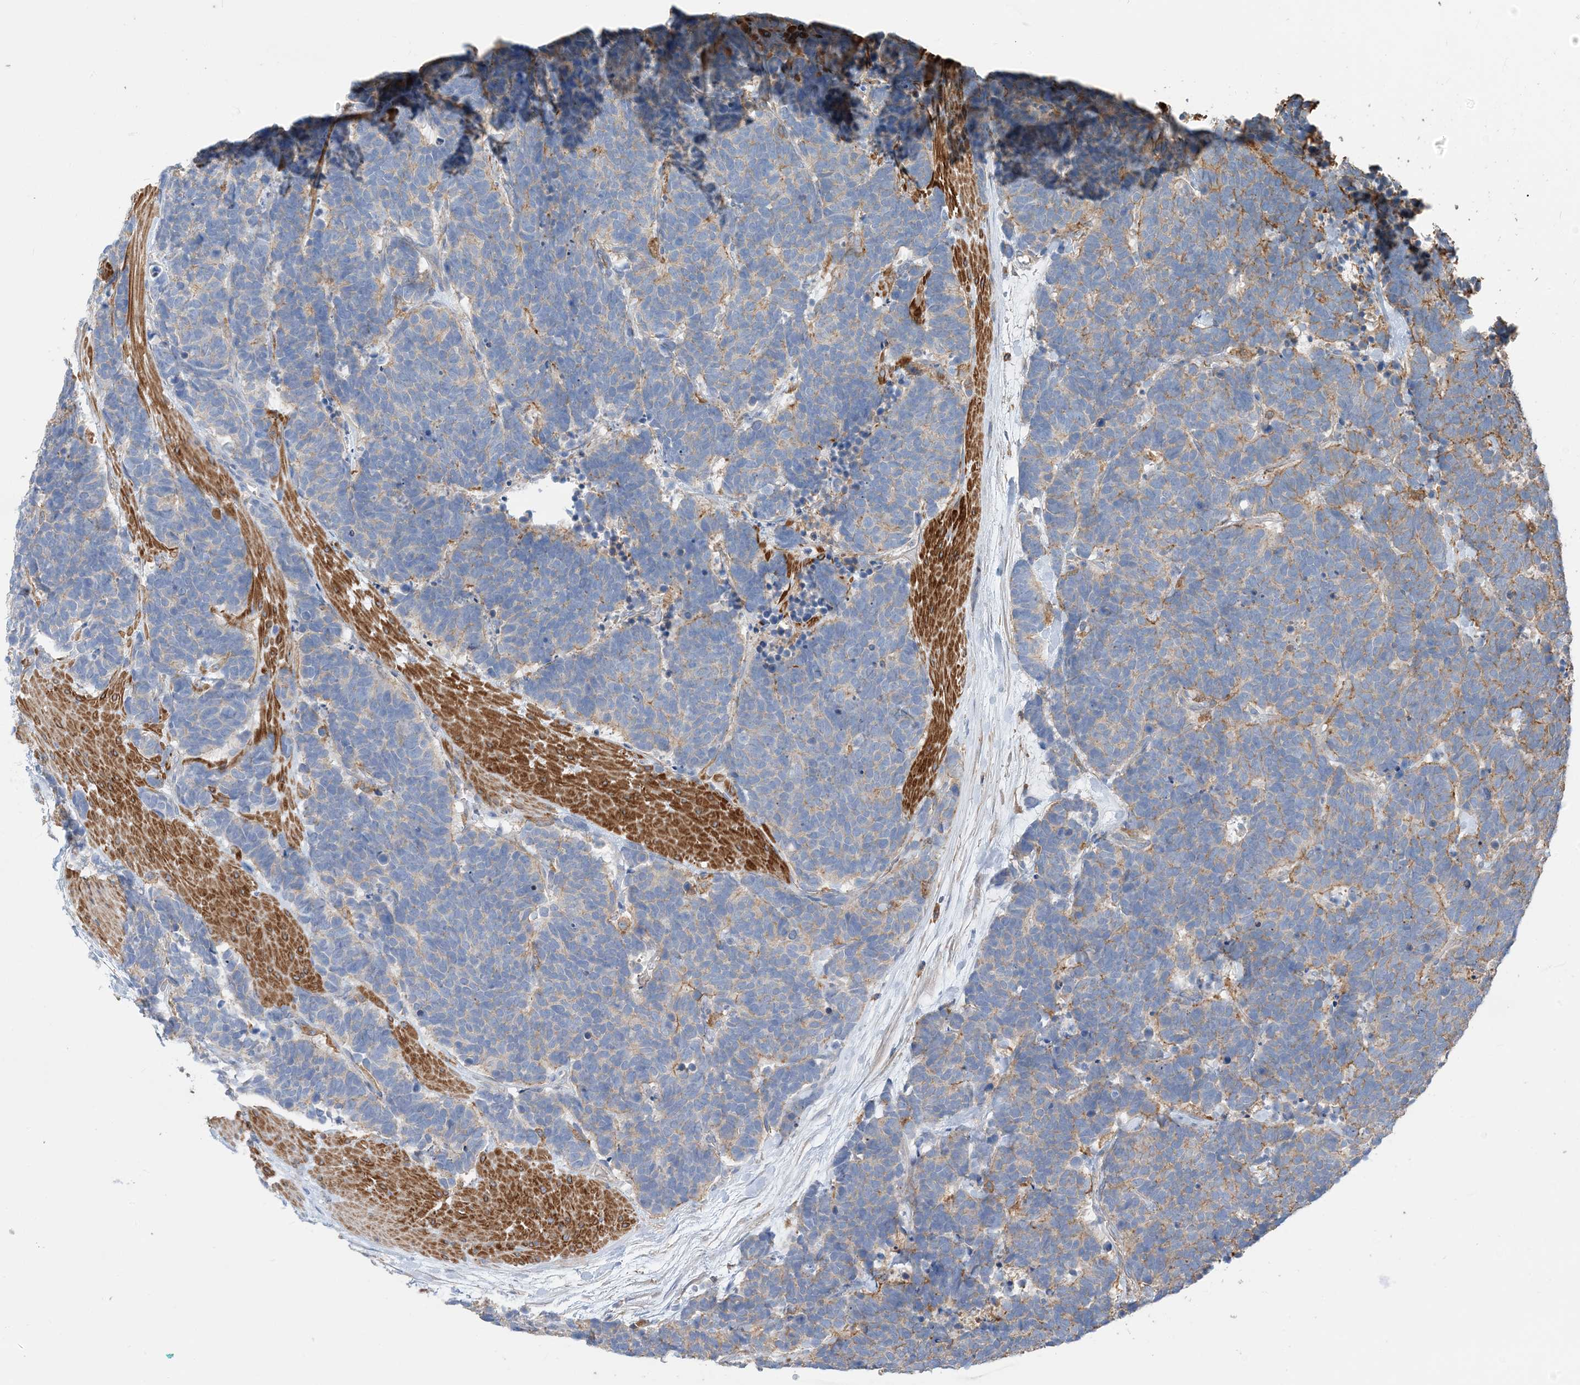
{"staining": {"intensity": "negative", "quantity": "none", "location": "none"}, "tissue": "carcinoid", "cell_type": "Tumor cells", "image_type": "cancer", "snomed": [{"axis": "morphology", "description": "Carcinoma, NOS"}, {"axis": "morphology", "description": "Carcinoid, malignant, NOS"}, {"axis": "topography", "description": "Urinary bladder"}], "caption": "Immunohistochemical staining of carcinoid shows no significant expression in tumor cells.", "gene": "PARVG", "patient": {"sex": "male", "age": 57}}